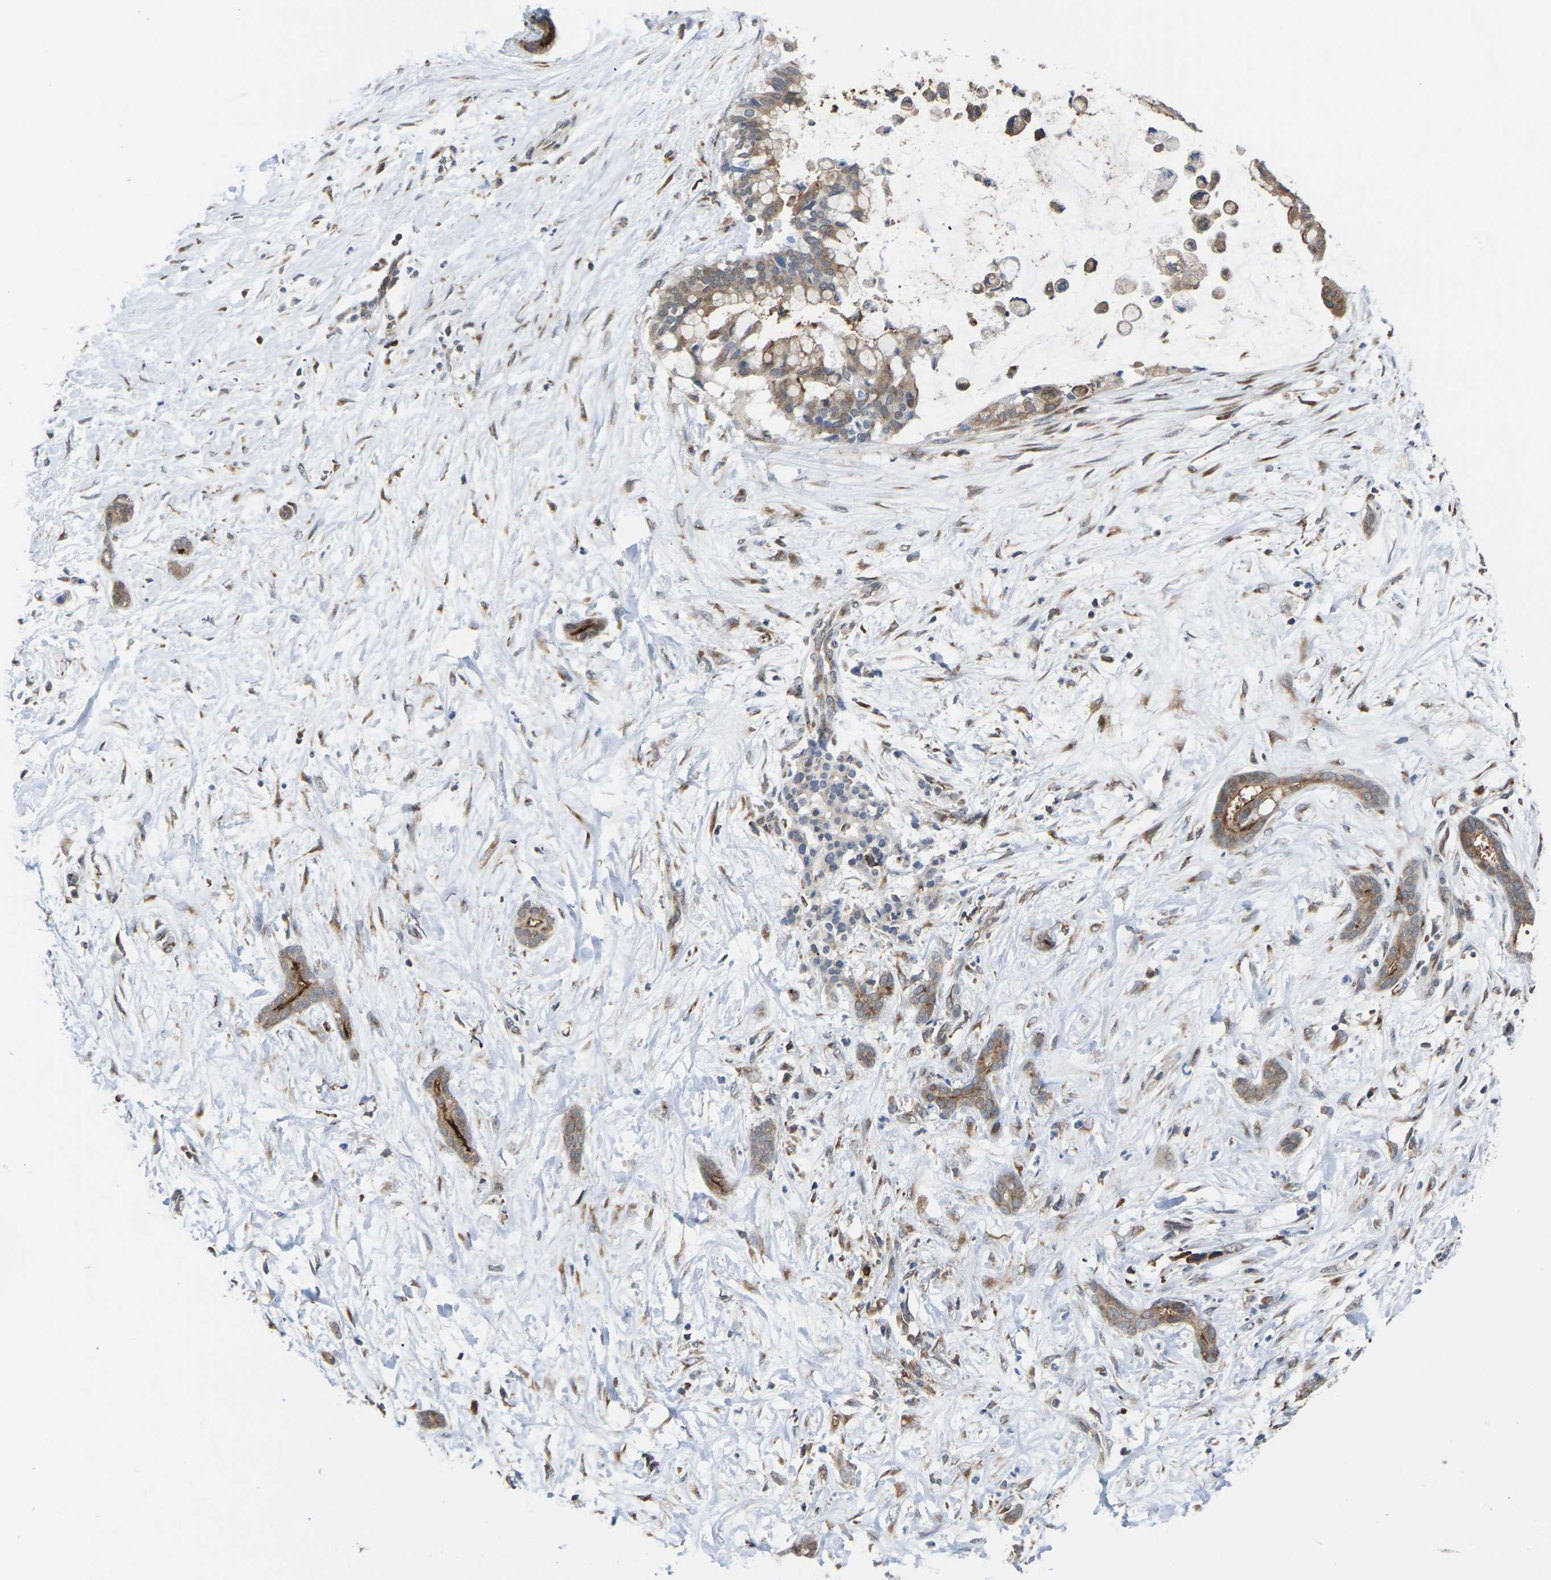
{"staining": {"intensity": "moderate", "quantity": ">75%", "location": "cytoplasmic/membranous"}, "tissue": "pancreatic cancer", "cell_type": "Tumor cells", "image_type": "cancer", "snomed": [{"axis": "morphology", "description": "Adenocarcinoma, NOS"}, {"axis": "topography", "description": "Pancreas"}], "caption": "A brown stain shows moderate cytoplasmic/membranous expression of a protein in human adenocarcinoma (pancreatic) tumor cells. (Brightfield microscopy of DAB IHC at high magnification).", "gene": "PDZK1IP1", "patient": {"sex": "male", "age": 41}}